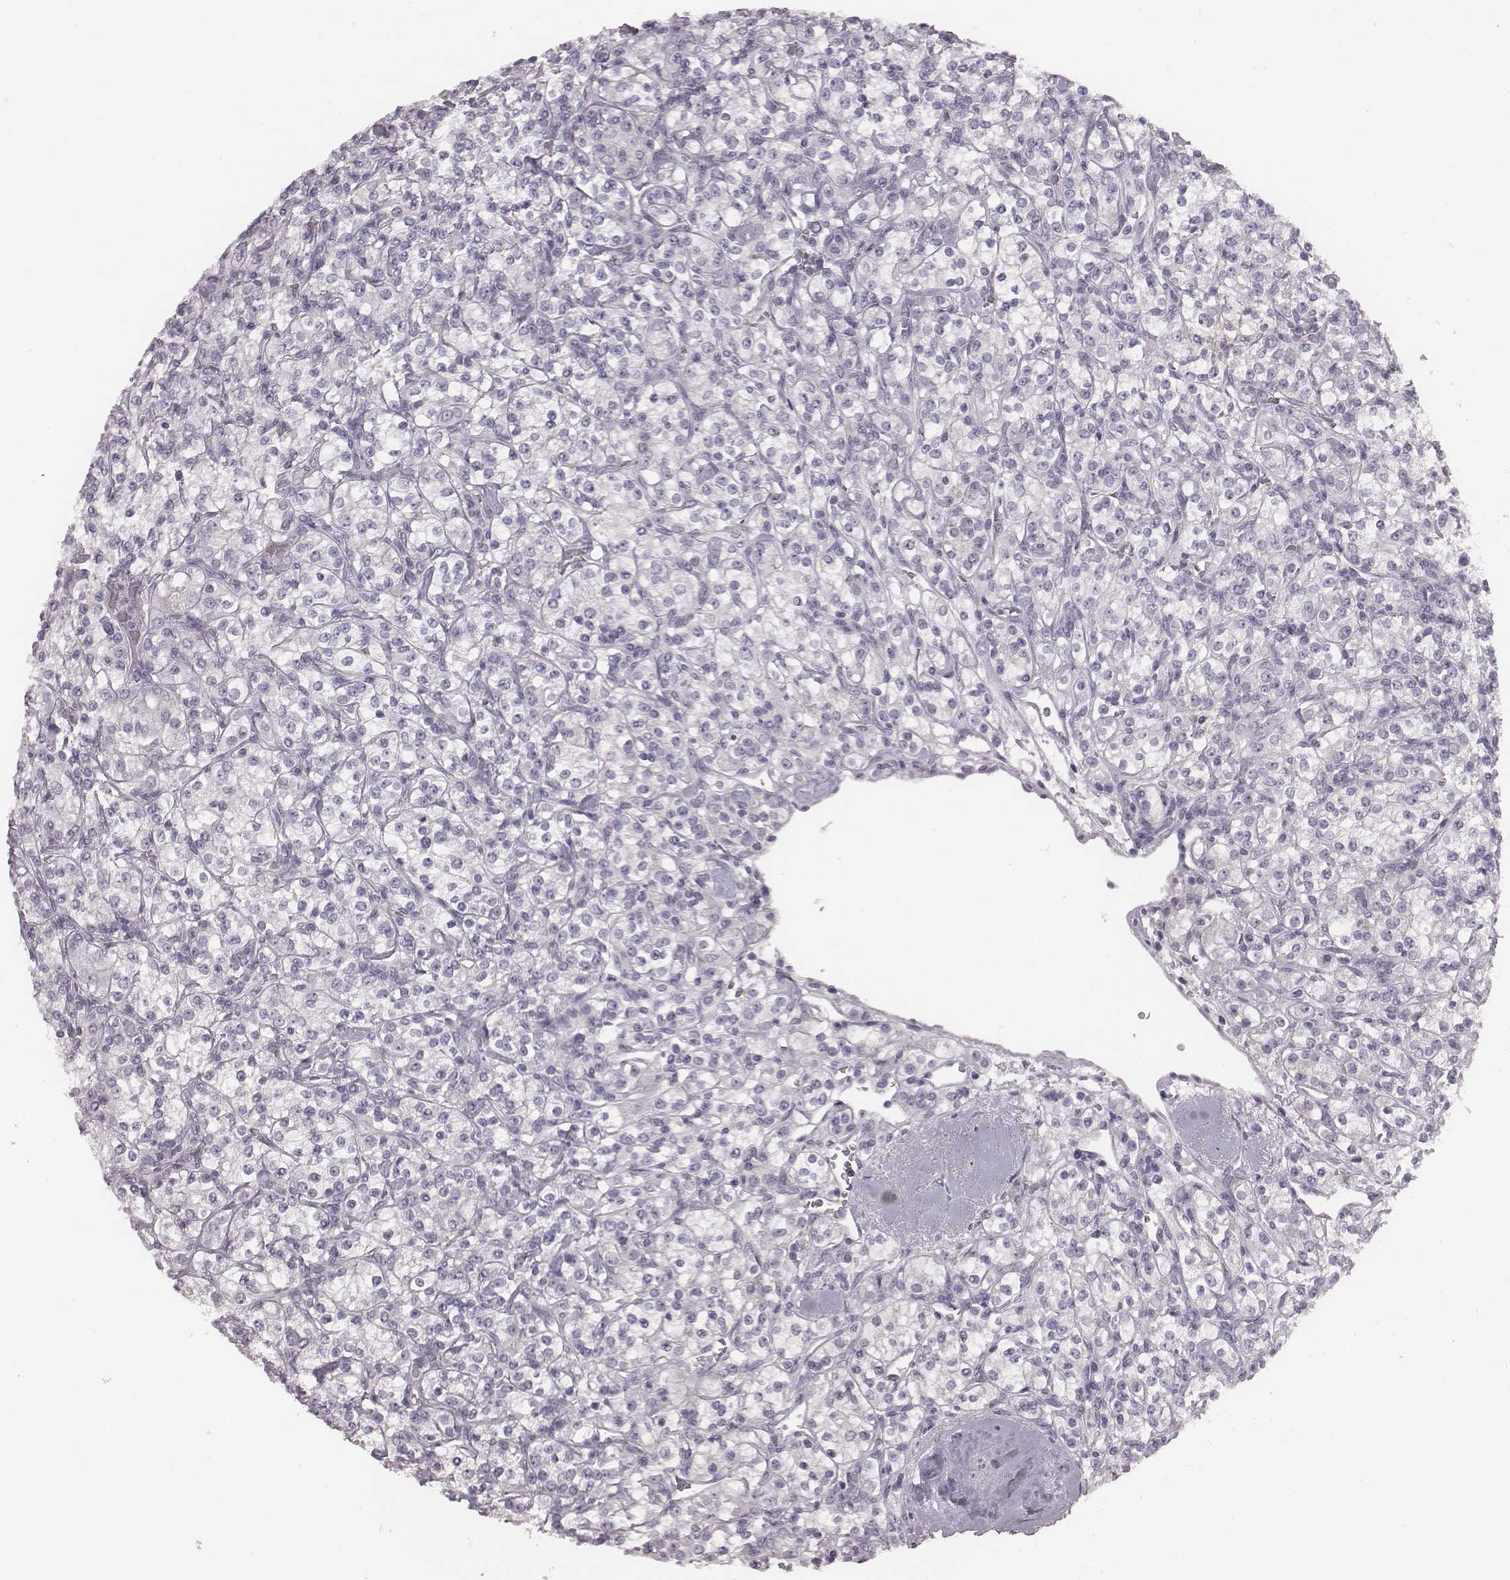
{"staining": {"intensity": "negative", "quantity": "none", "location": "none"}, "tissue": "renal cancer", "cell_type": "Tumor cells", "image_type": "cancer", "snomed": [{"axis": "morphology", "description": "Adenocarcinoma, NOS"}, {"axis": "topography", "description": "Kidney"}], "caption": "The histopathology image reveals no significant positivity in tumor cells of renal adenocarcinoma. Brightfield microscopy of immunohistochemistry (IHC) stained with DAB (3,3'-diaminobenzidine) (brown) and hematoxylin (blue), captured at high magnification.", "gene": "PDE8B", "patient": {"sex": "male", "age": 77}}